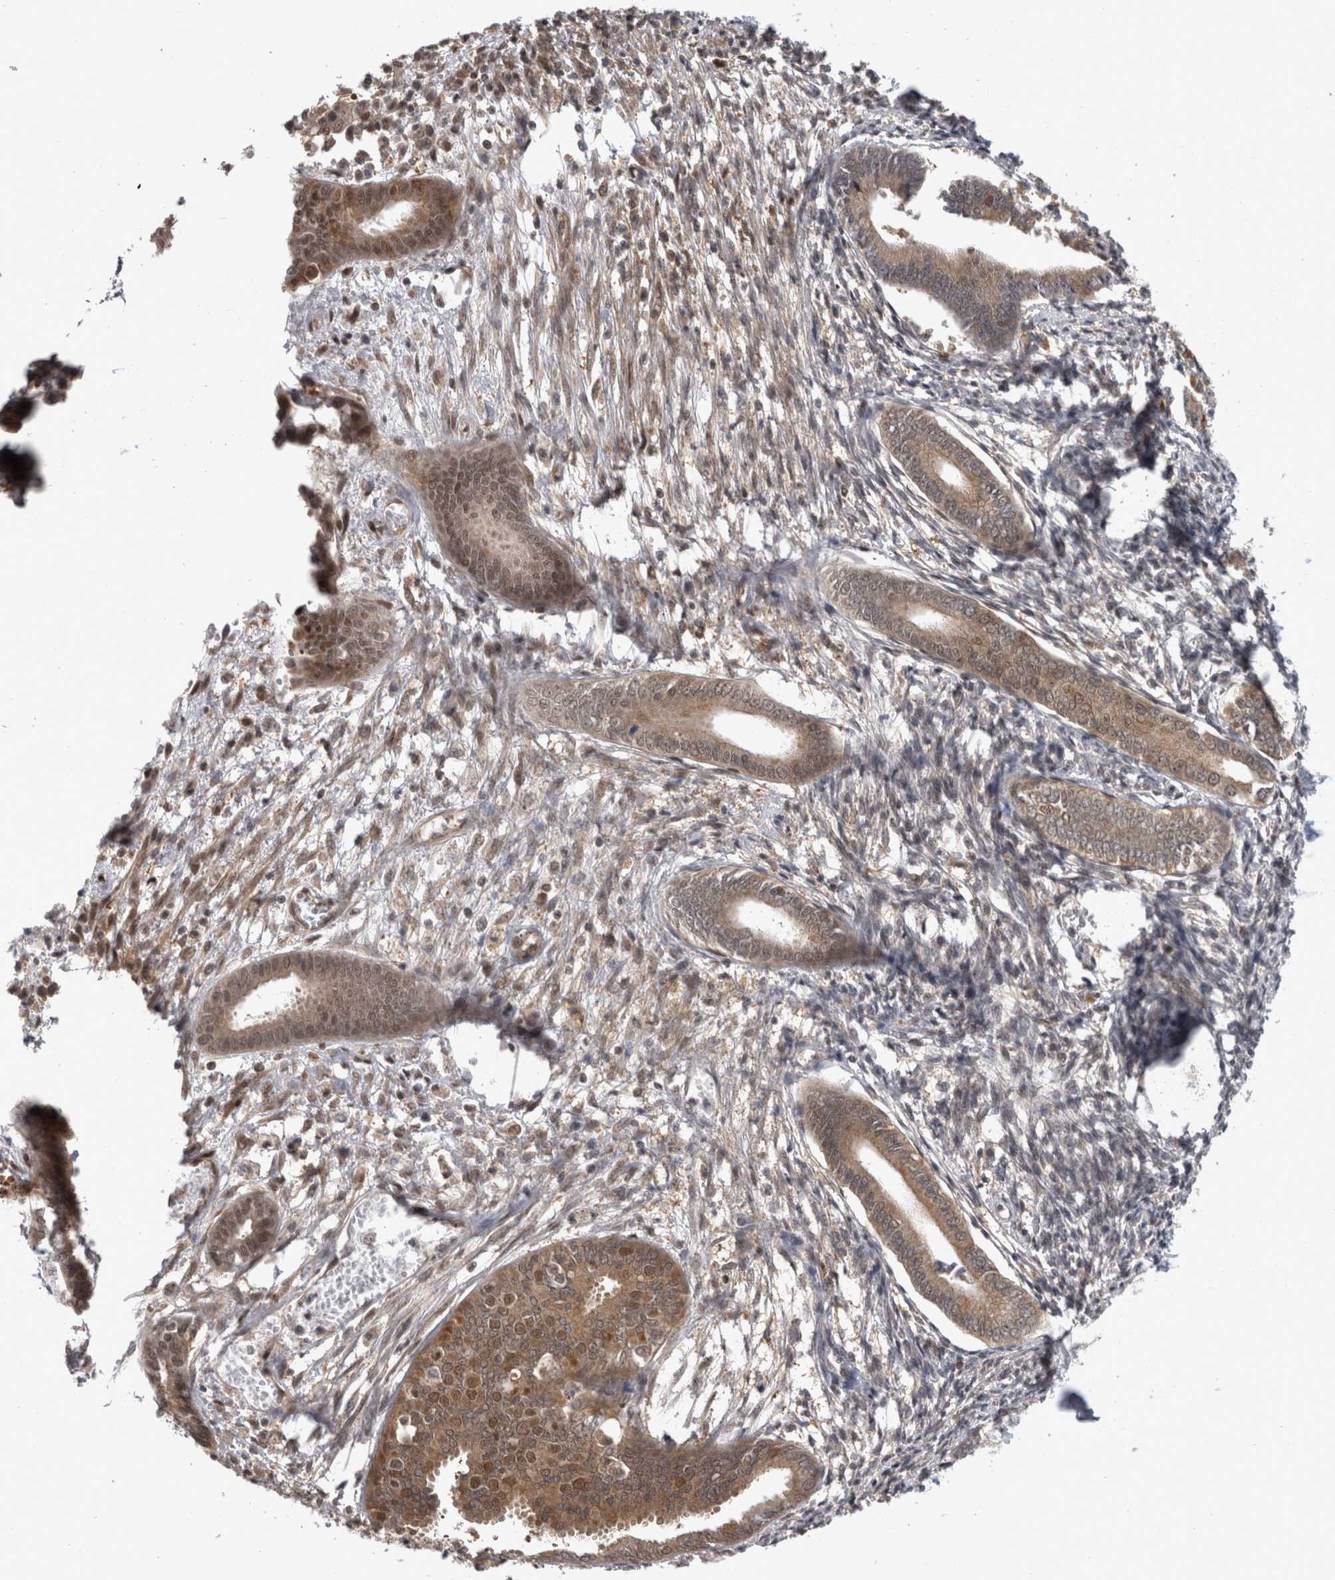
{"staining": {"intensity": "weak", "quantity": "25%-75%", "location": "cytoplasmic/membranous"}, "tissue": "endometrium", "cell_type": "Cells in endometrial stroma", "image_type": "normal", "snomed": [{"axis": "morphology", "description": "Normal tissue, NOS"}, {"axis": "topography", "description": "Endometrium"}], "caption": "This photomicrograph exhibits IHC staining of benign endometrium, with low weak cytoplasmic/membranous expression in about 25%-75% of cells in endometrial stroma.", "gene": "PSMB2", "patient": {"sex": "female", "age": 56}}